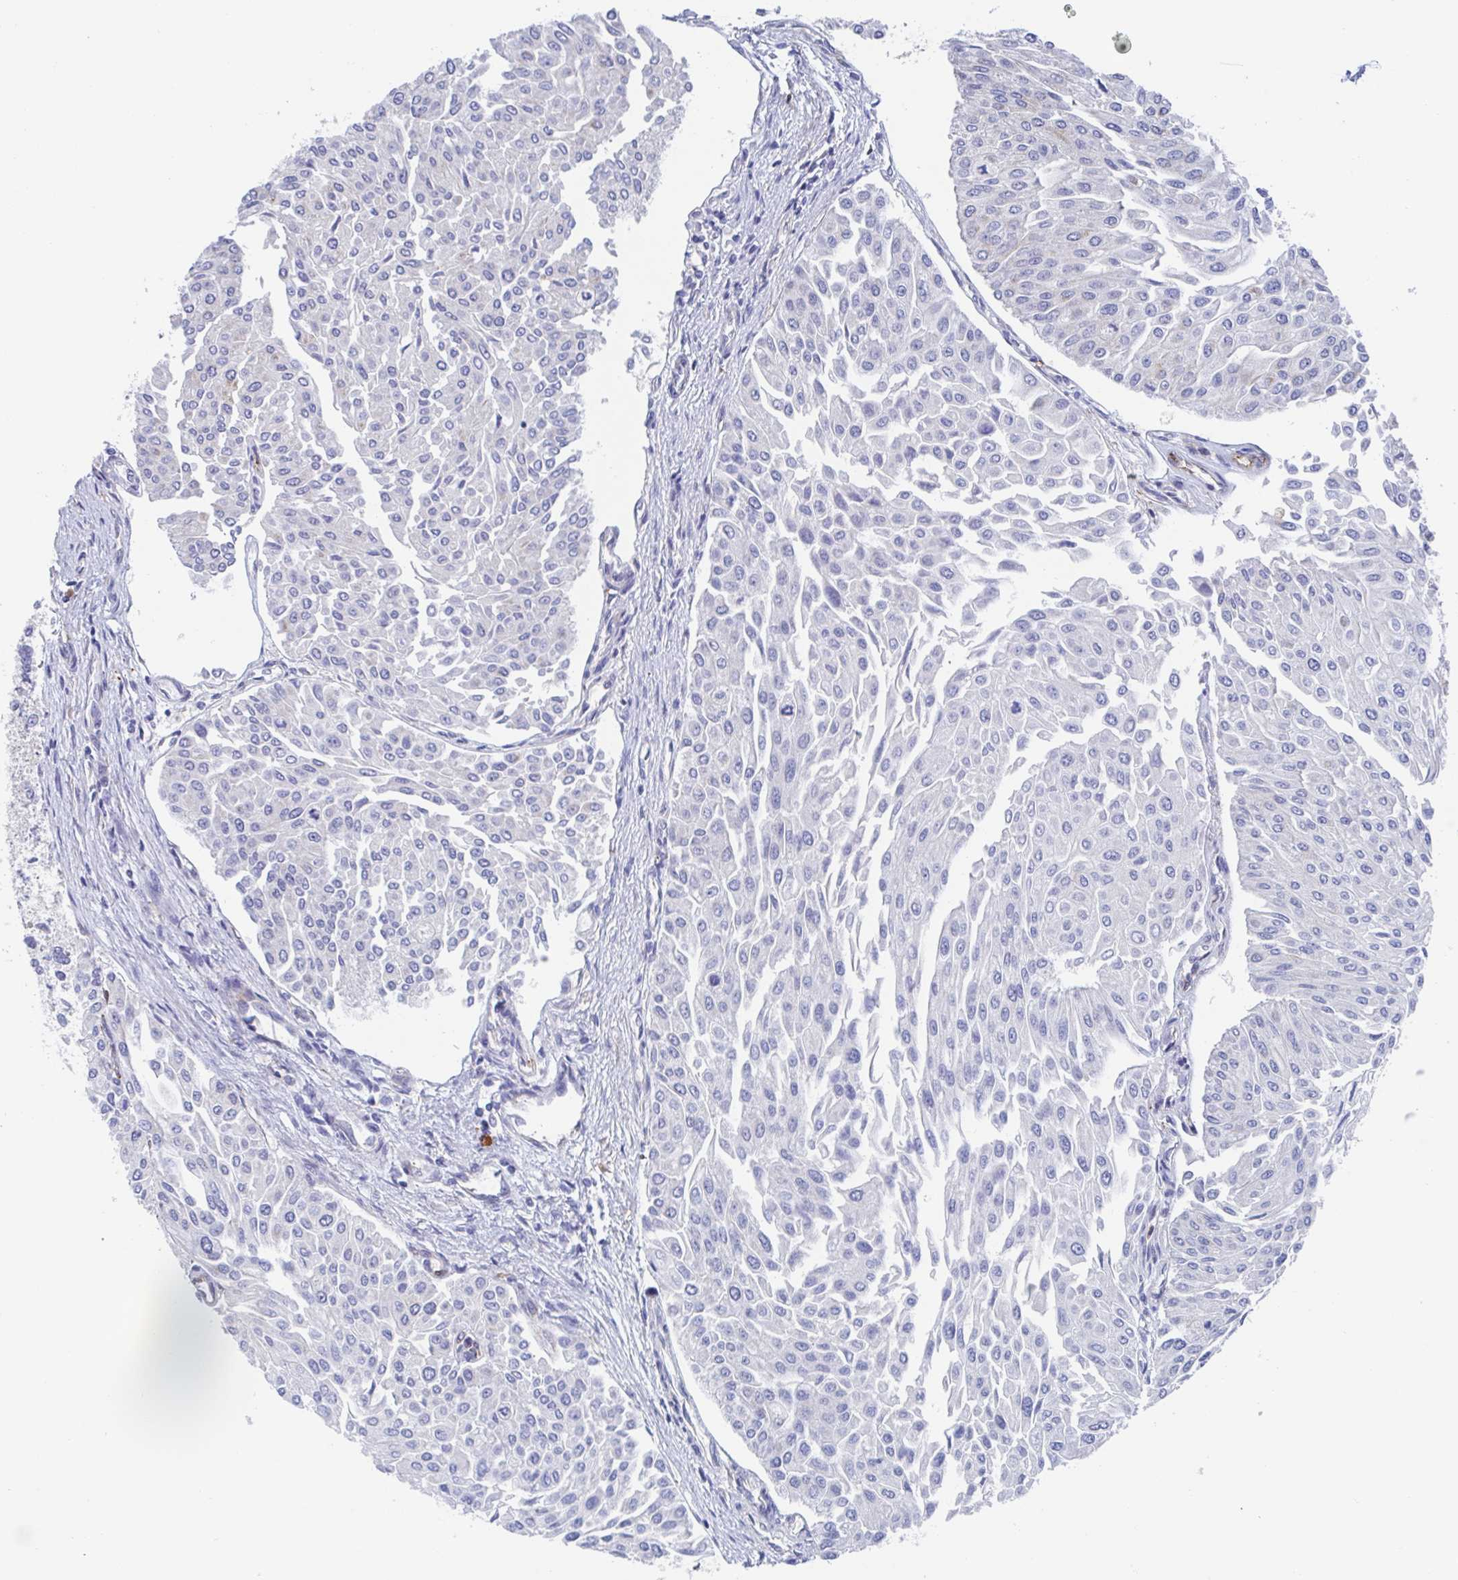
{"staining": {"intensity": "negative", "quantity": "none", "location": "none"}, "tissue": "urothelial cancer", "cell_type": "Tumor cells", "image_type": "cancer", "snomed": [{"axis": "morphology", "description": "Urothelial carcinoma, NOS"}, {"axis": "topography", "description": "Urinary bladder"}], "caption": "The image exhibits no staining of tumor cells in urothelial cancer.", "gene": "KLC3", "patient": {"sex": "male", "age": 67}}